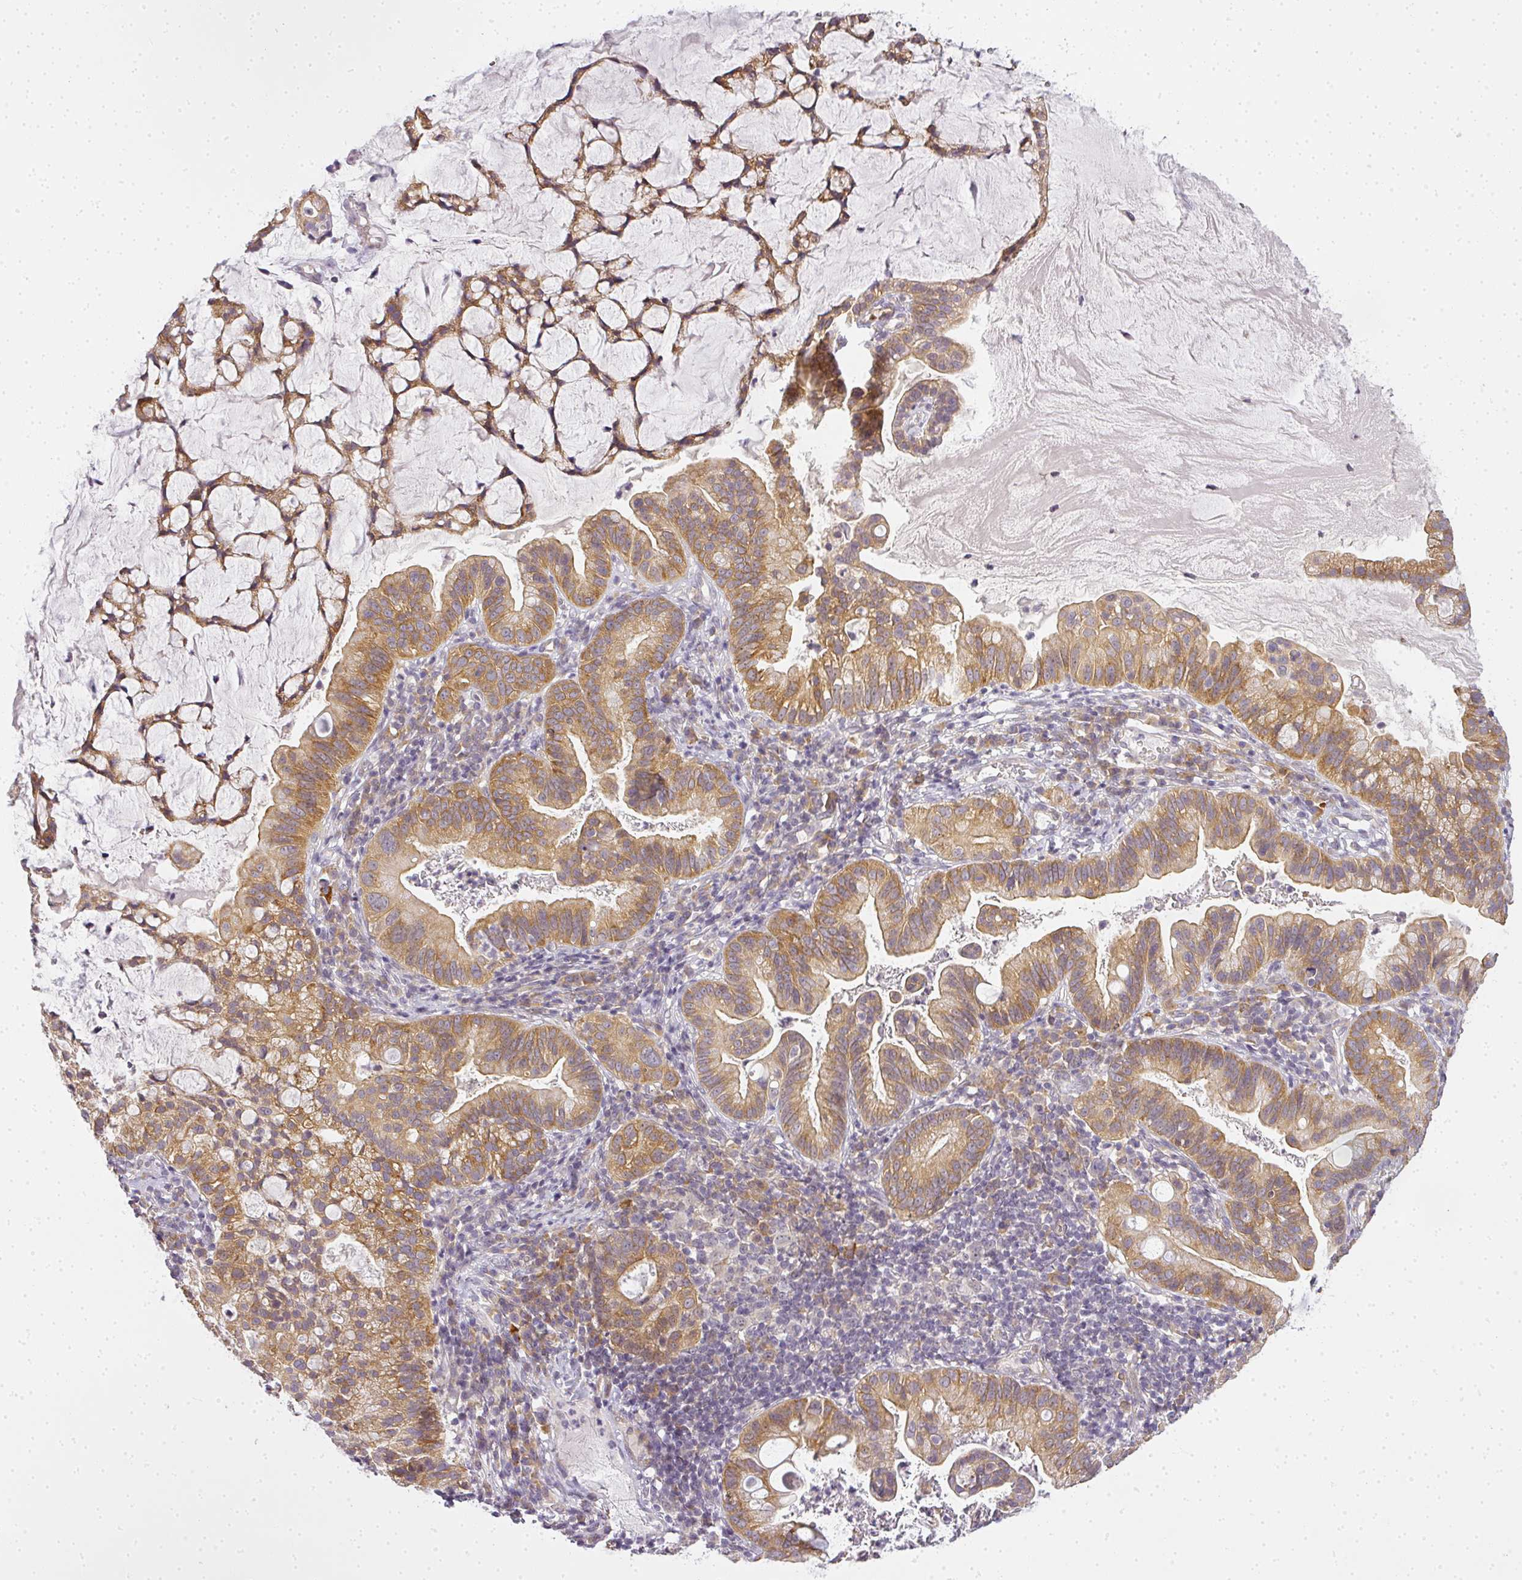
{"staining": {"intensity": "moderate", "quantity": ">75%", "location": "cytoplasmic/membranous"}, "tissue": "cervical cancer", "cell_type": "Tumor cells", "image_type": "cancer", "snomed": [{"axis": "morphology", "description": "Adenocarcinoma, NOS"}, {"axis": "topography", "description": "Cervix"}], "caption": "Protein expression analysis of cervical cancer (adenocarcinoma) reveals moderate cytoplasmic/membranous positivity in about >75% of tumor cells.", "gene": "MED19", "patient": {"sex": "female", "age": 41}}